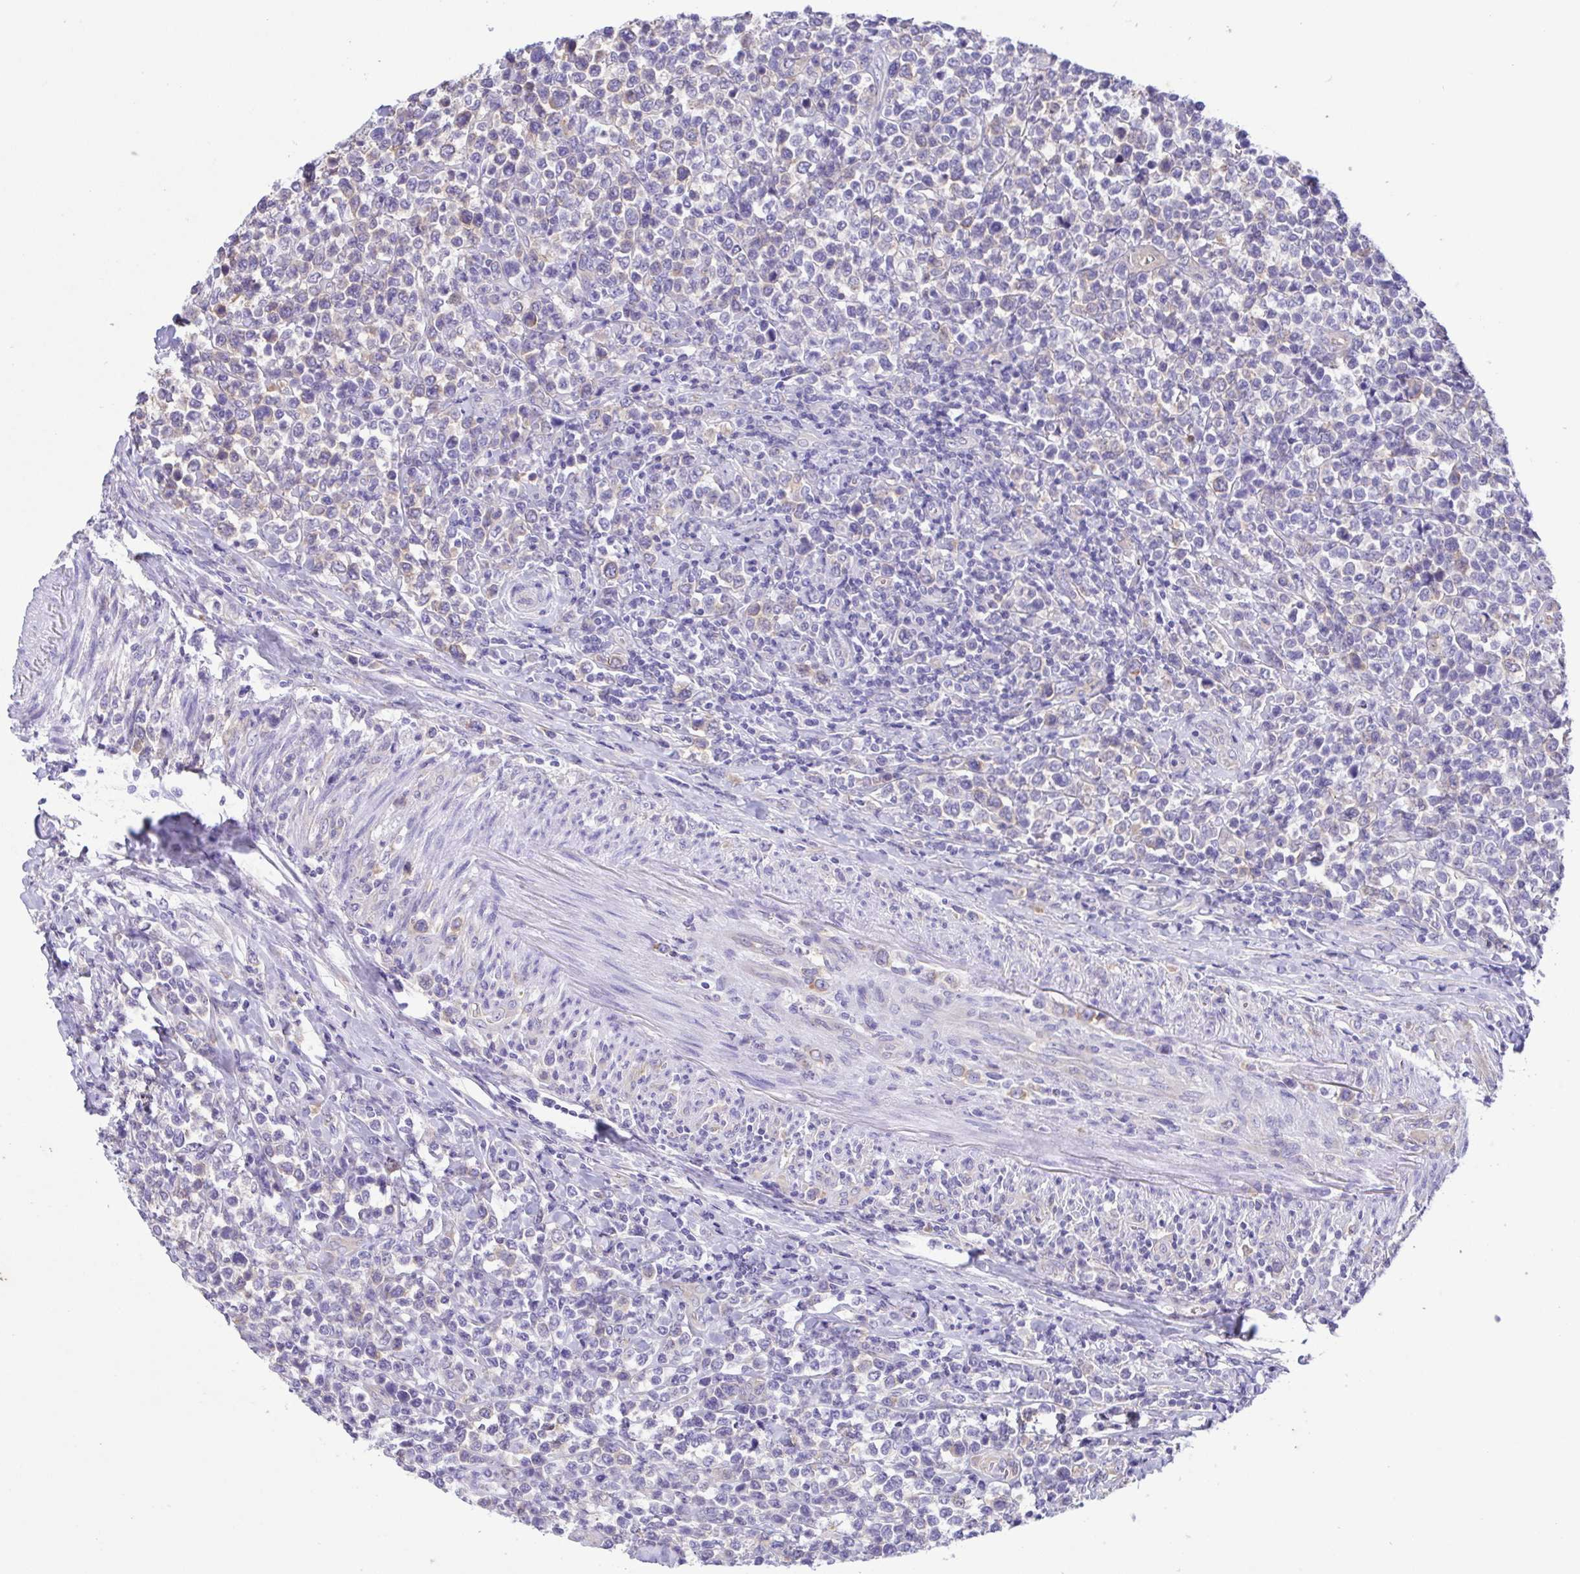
{"staining": {"intensity": "negative", "quantity": "none", "location": "none"}, "tissue": "lymphoma", "cell_type": "Tumor cells", "image_type": "cancer", "snomed": [{"axis": "morphology", "description": "Malignant lymphoma, non-Hodgkin's type, High grade"}, {"axis": "topography", "description": "Soft tissue"}], "caption": "A photomicrograph of human lymphoma is negative for staining in tumor cells.", "gene": "TNNI3", "patient": {"sex": "female", "age": 56}}